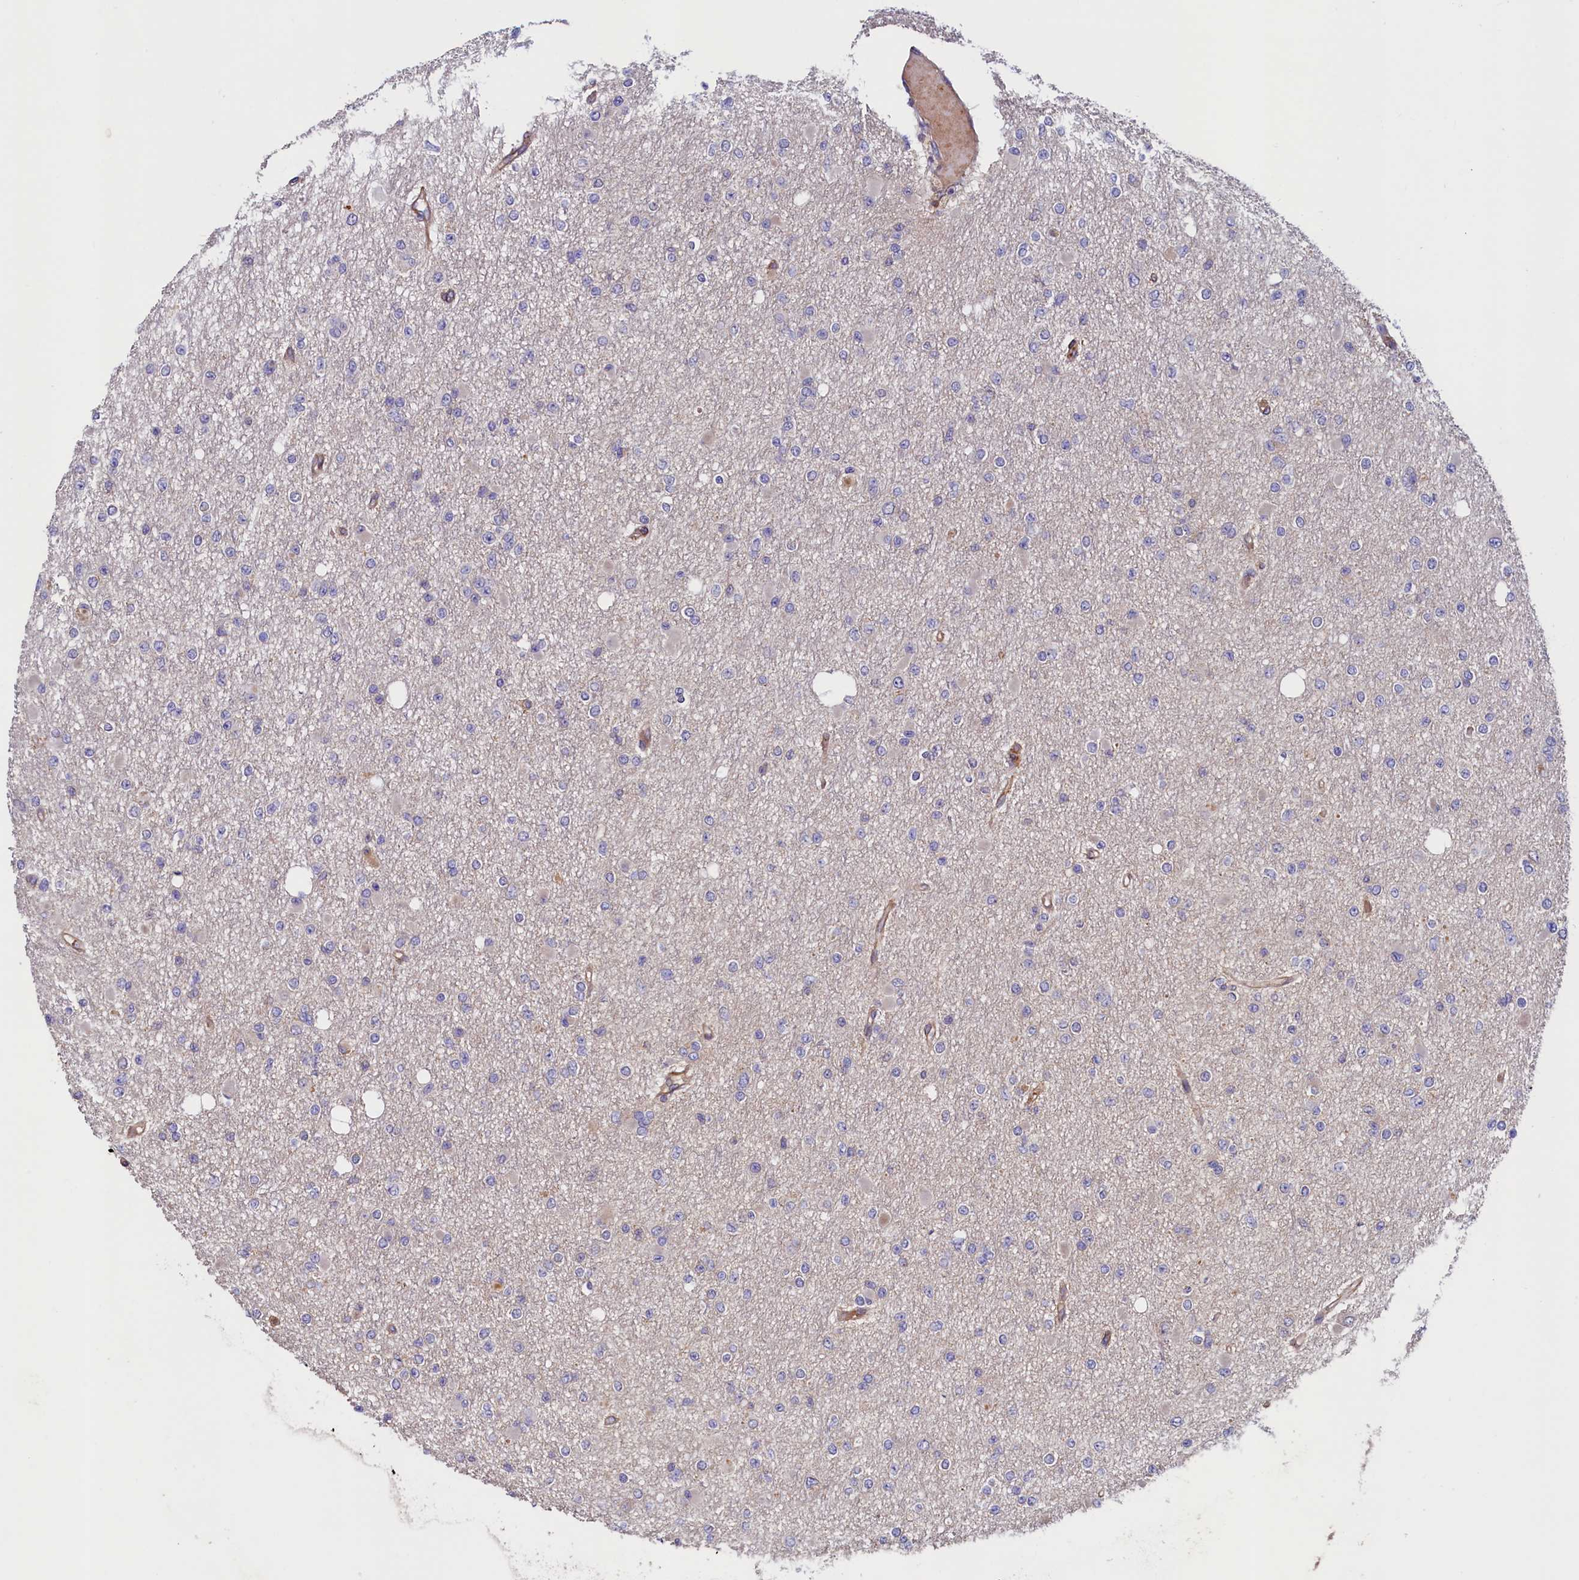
{"staining": {"intensity": "negative", "quantity": "none", "location": "none"}, "tissue": "glioma", "cell_type": "Tumor cells", "image_type": "cancer", "snomed": [{"axis": "morphology", "description": "Glioma, malignant, Low grade"}, {"axis": "topography", "description": "Brain"}], "caption": "IHC of glioma displays no staining in tumor cells.", "gene": "DUOXA1", "patient": {"sex": "female", "age": 22}}